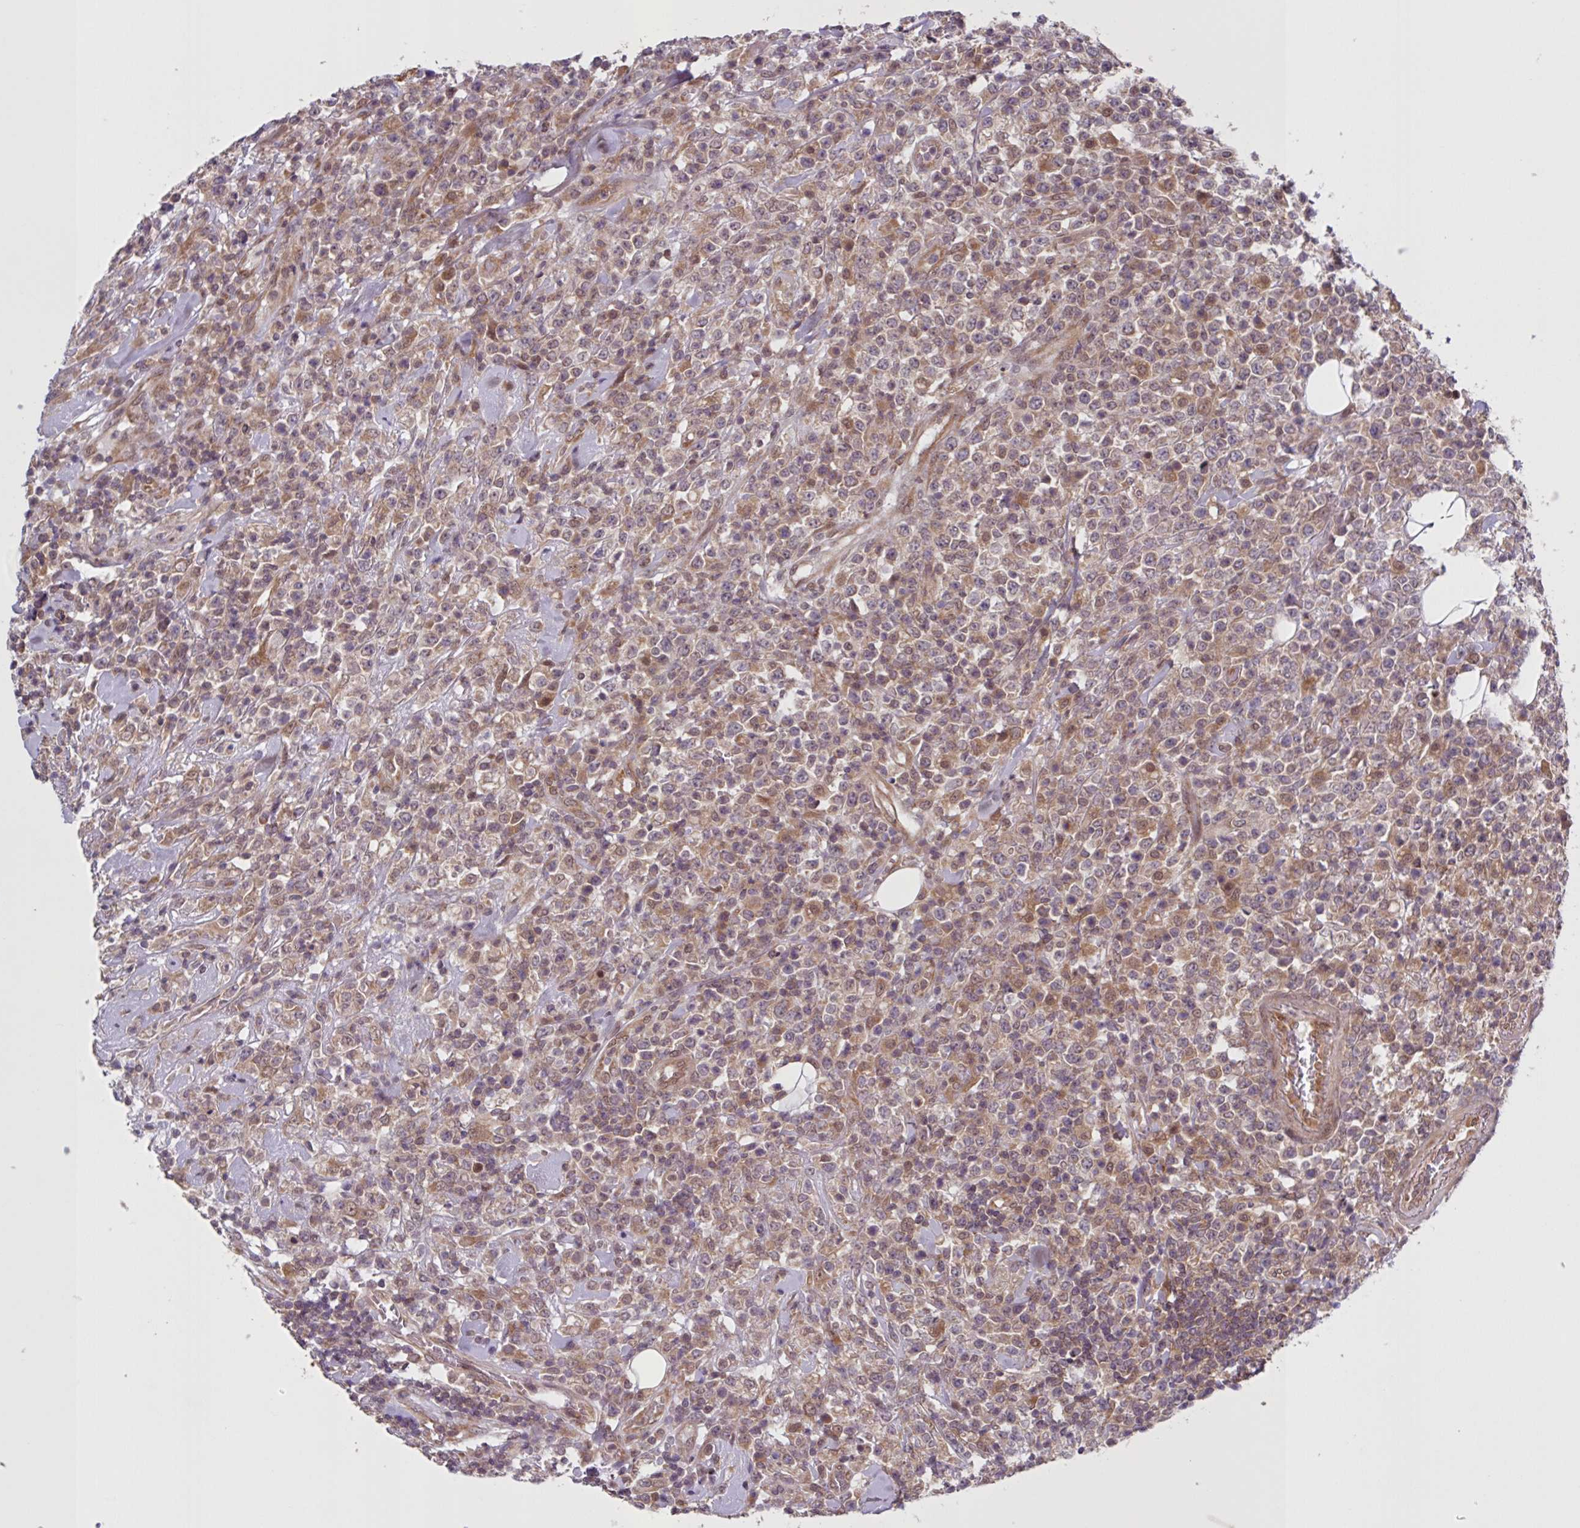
{"staining": {"intensity": "moderate", "quantity": "25%-75%", "location": "cytoplasmic/membranous"}, "tissue": "lymphoma", "cell_type": "Tumor cells", "image_type": "cancer", "snomed": [{"axis": "morphology", "description": "Malignant lymphoma, non-Hodgkin's type, High grade"}, {"axis": "topography", "description": "Colon"}], "caption": "About 25%-75% of tumor cells in human lymphoma display moderate cytoplasmic/membranous protein expression as visualized by brown immunohistochemical staining.", "gene": "CAMLG", "patient": {"sex": "female", "age": 53}}